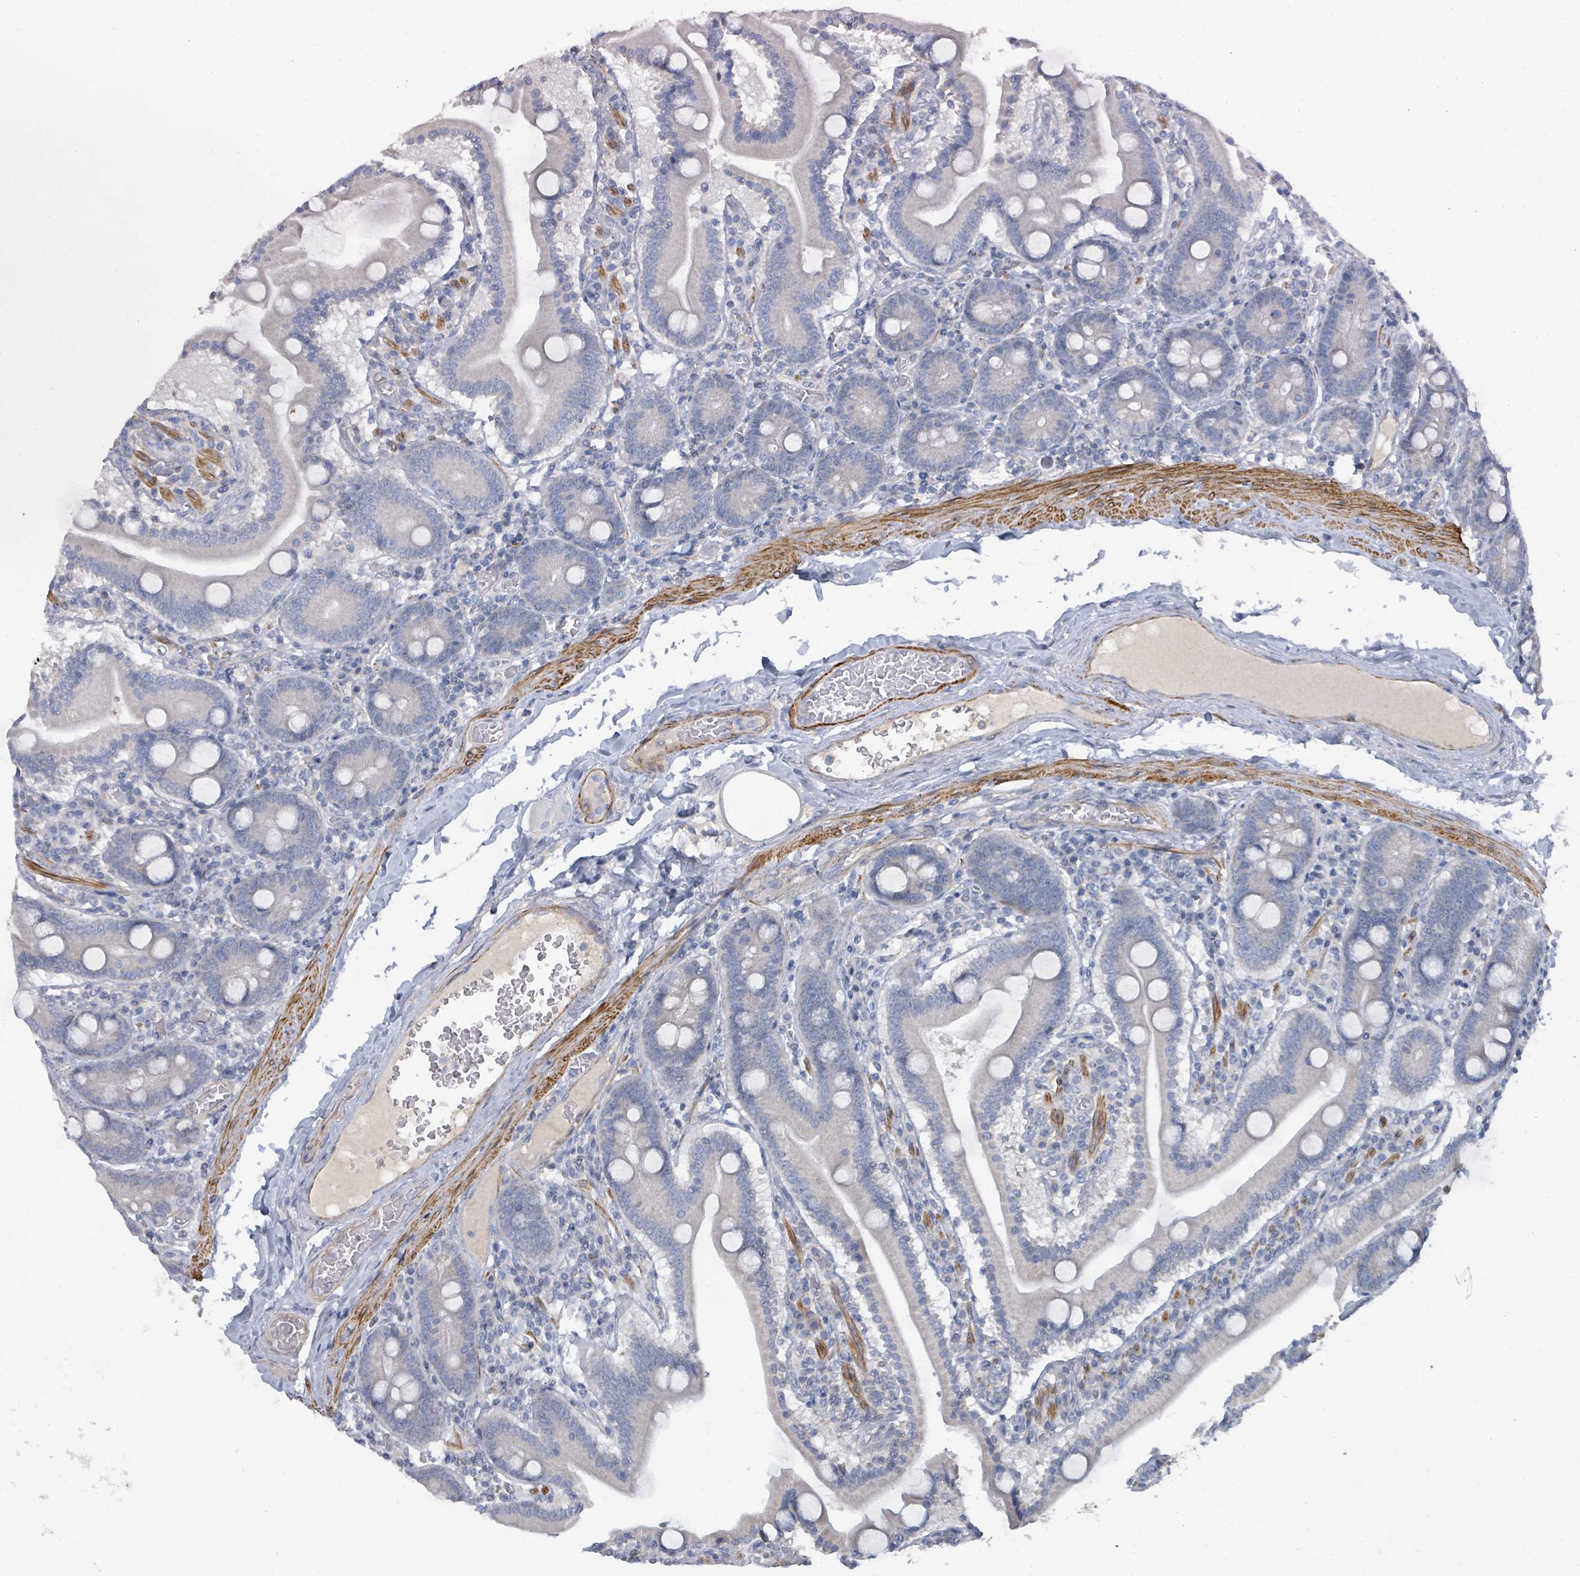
{"staining": {"intensity": "weak", "quantity": "<25%", "location": "cytoplasmic/membranous"}, "tissue": "duodenum", "cell_type": "Glandular cells", "image_type": "normal", "snomed": [{"axis": "morphology", "description": "Normal tissue, NOS"}, {"axis": "topography", "description": "Duodenum"}], "caption": "Human duodenum stained for a protein using IHC reveals no expression in glandular cells.", "gene": "ARGFX", "patient": {"sex": "male", "age": 55}}